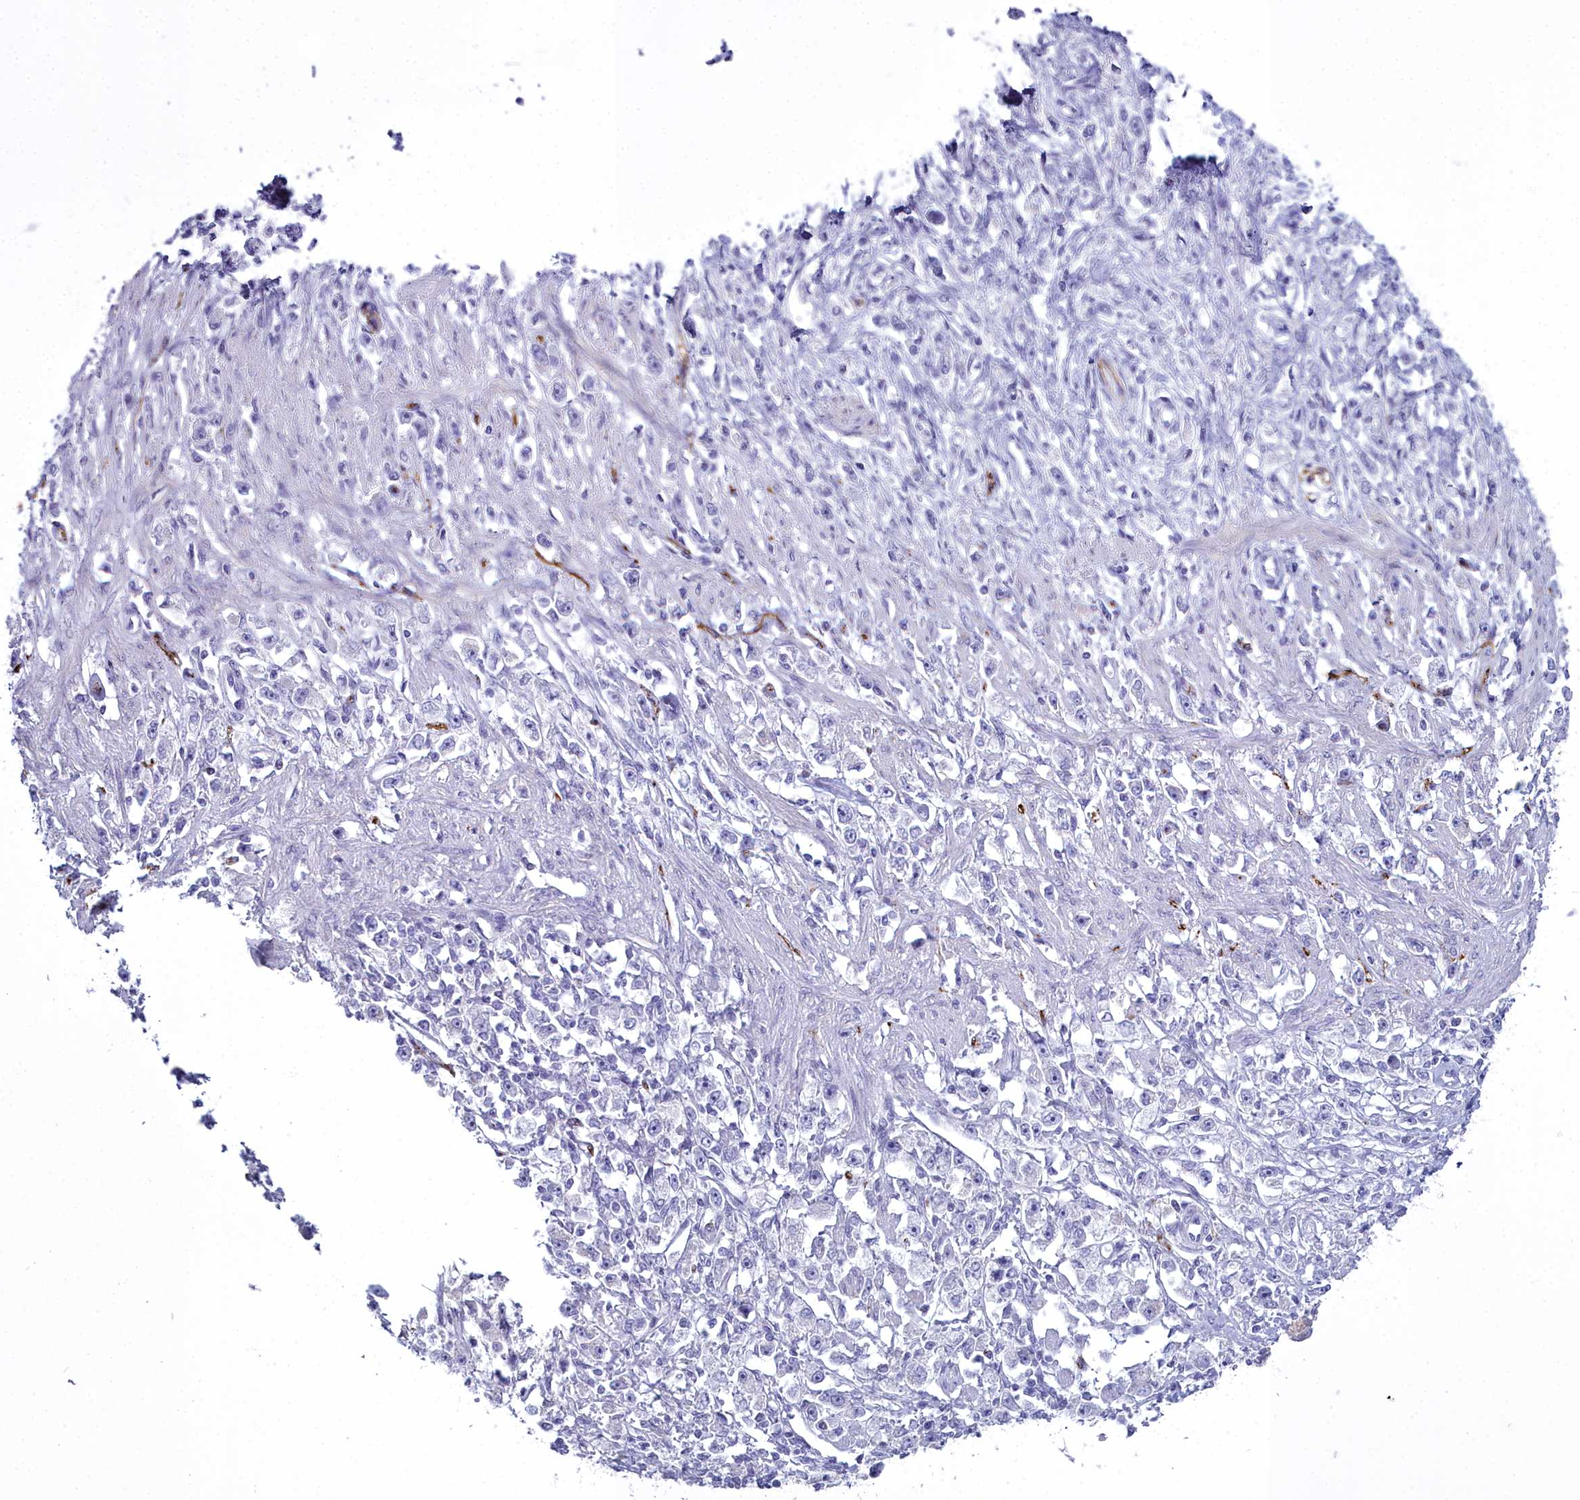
{"staining": {"intensity": "negative", "quantity": "none", "location": "none"}, "tissue": "stomach cancer", "cell_type": "Tumor cells", "image_type": "cancer", "snomed": [{"axis": "morphology", "description": "Adenocarcinoma, NOS"}, {"axis": "topography", "description": "Stomach"}], "caption": "Protein analysis of adenocarcinoma (stomach) demonstrates no significant staining in tumor cells.", "gene": "MAP6", "patient": {"sex": "female", "age": 59}}